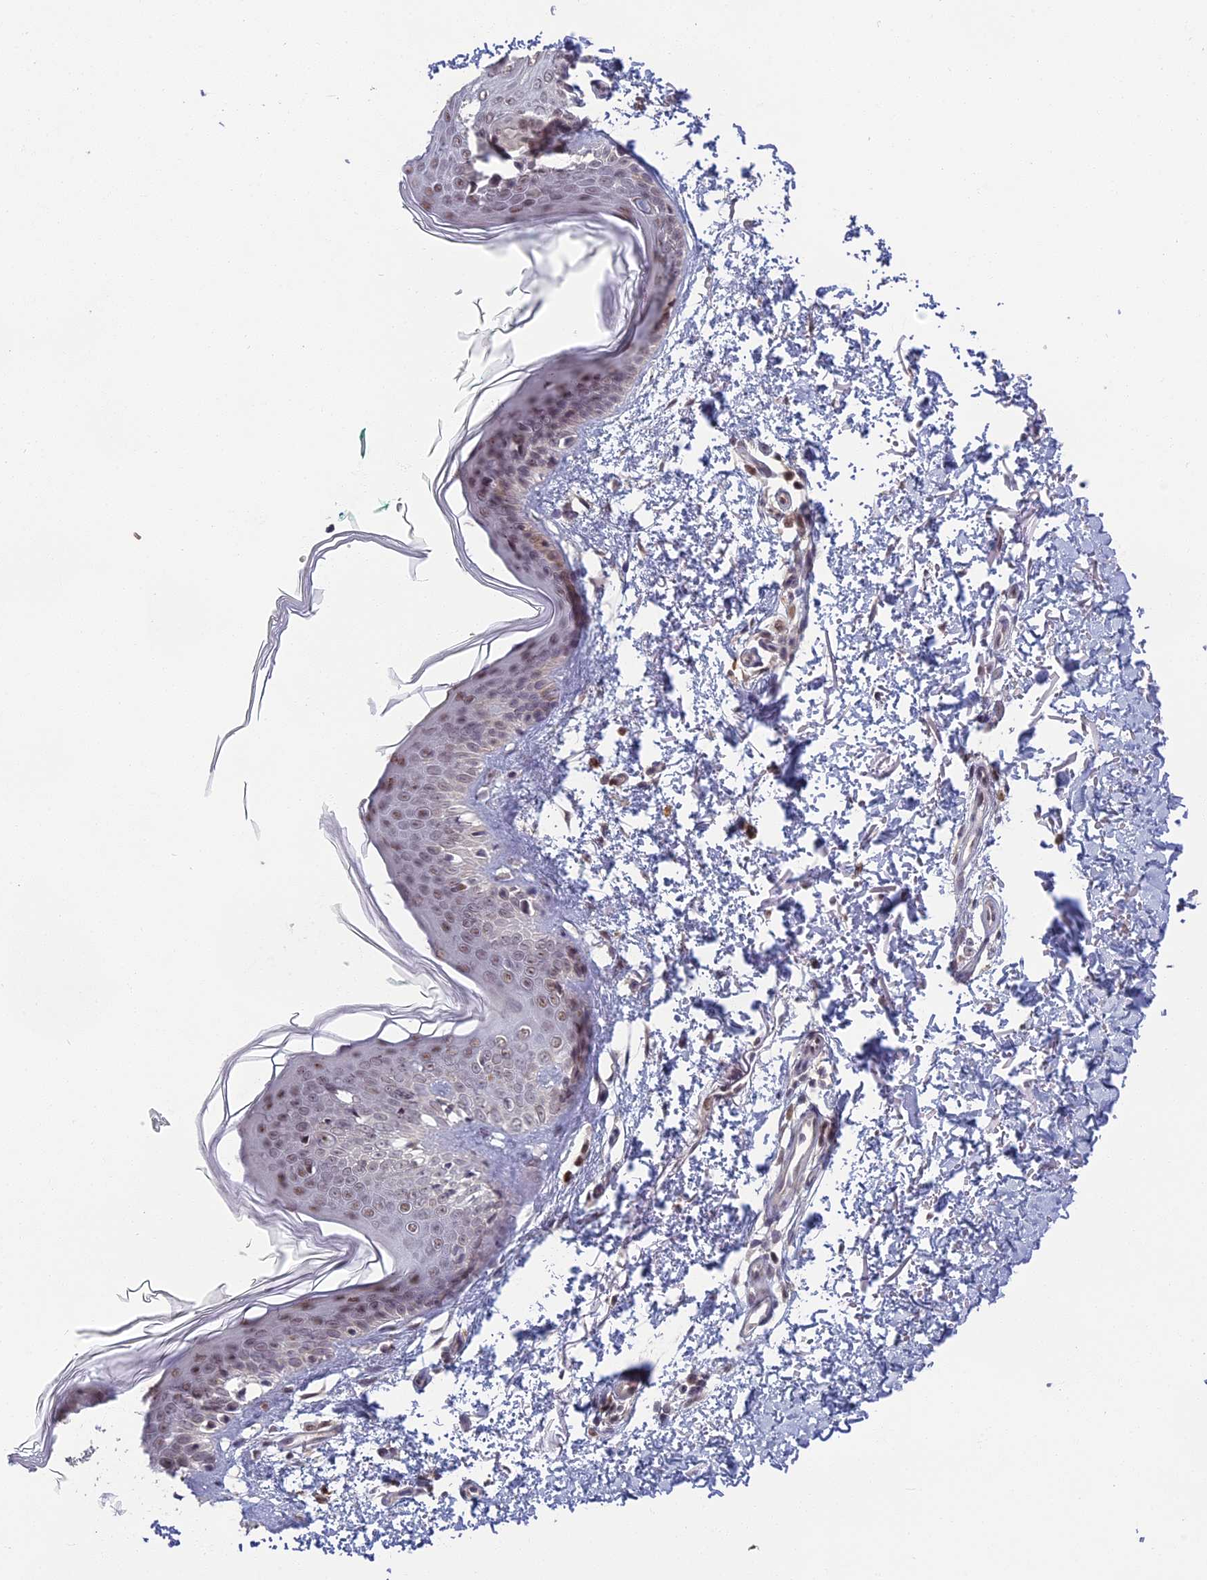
{"staining": {"intensity": "negative", "quantity": "none", "location": "none"}, "tissue": "skin", "cell_type": "Fibroblasts", "image_type": "normal", "snomed": [{"axis": "morphology", "description": "Normal tissue, NOS"}, {"axis": "topography", "description": "Skin"}], "caption": "IHC of normal skin shows no expression in fibroblasts.", "gene": "MORF4L1", "patient": {"sex": "male", "age": 66}}